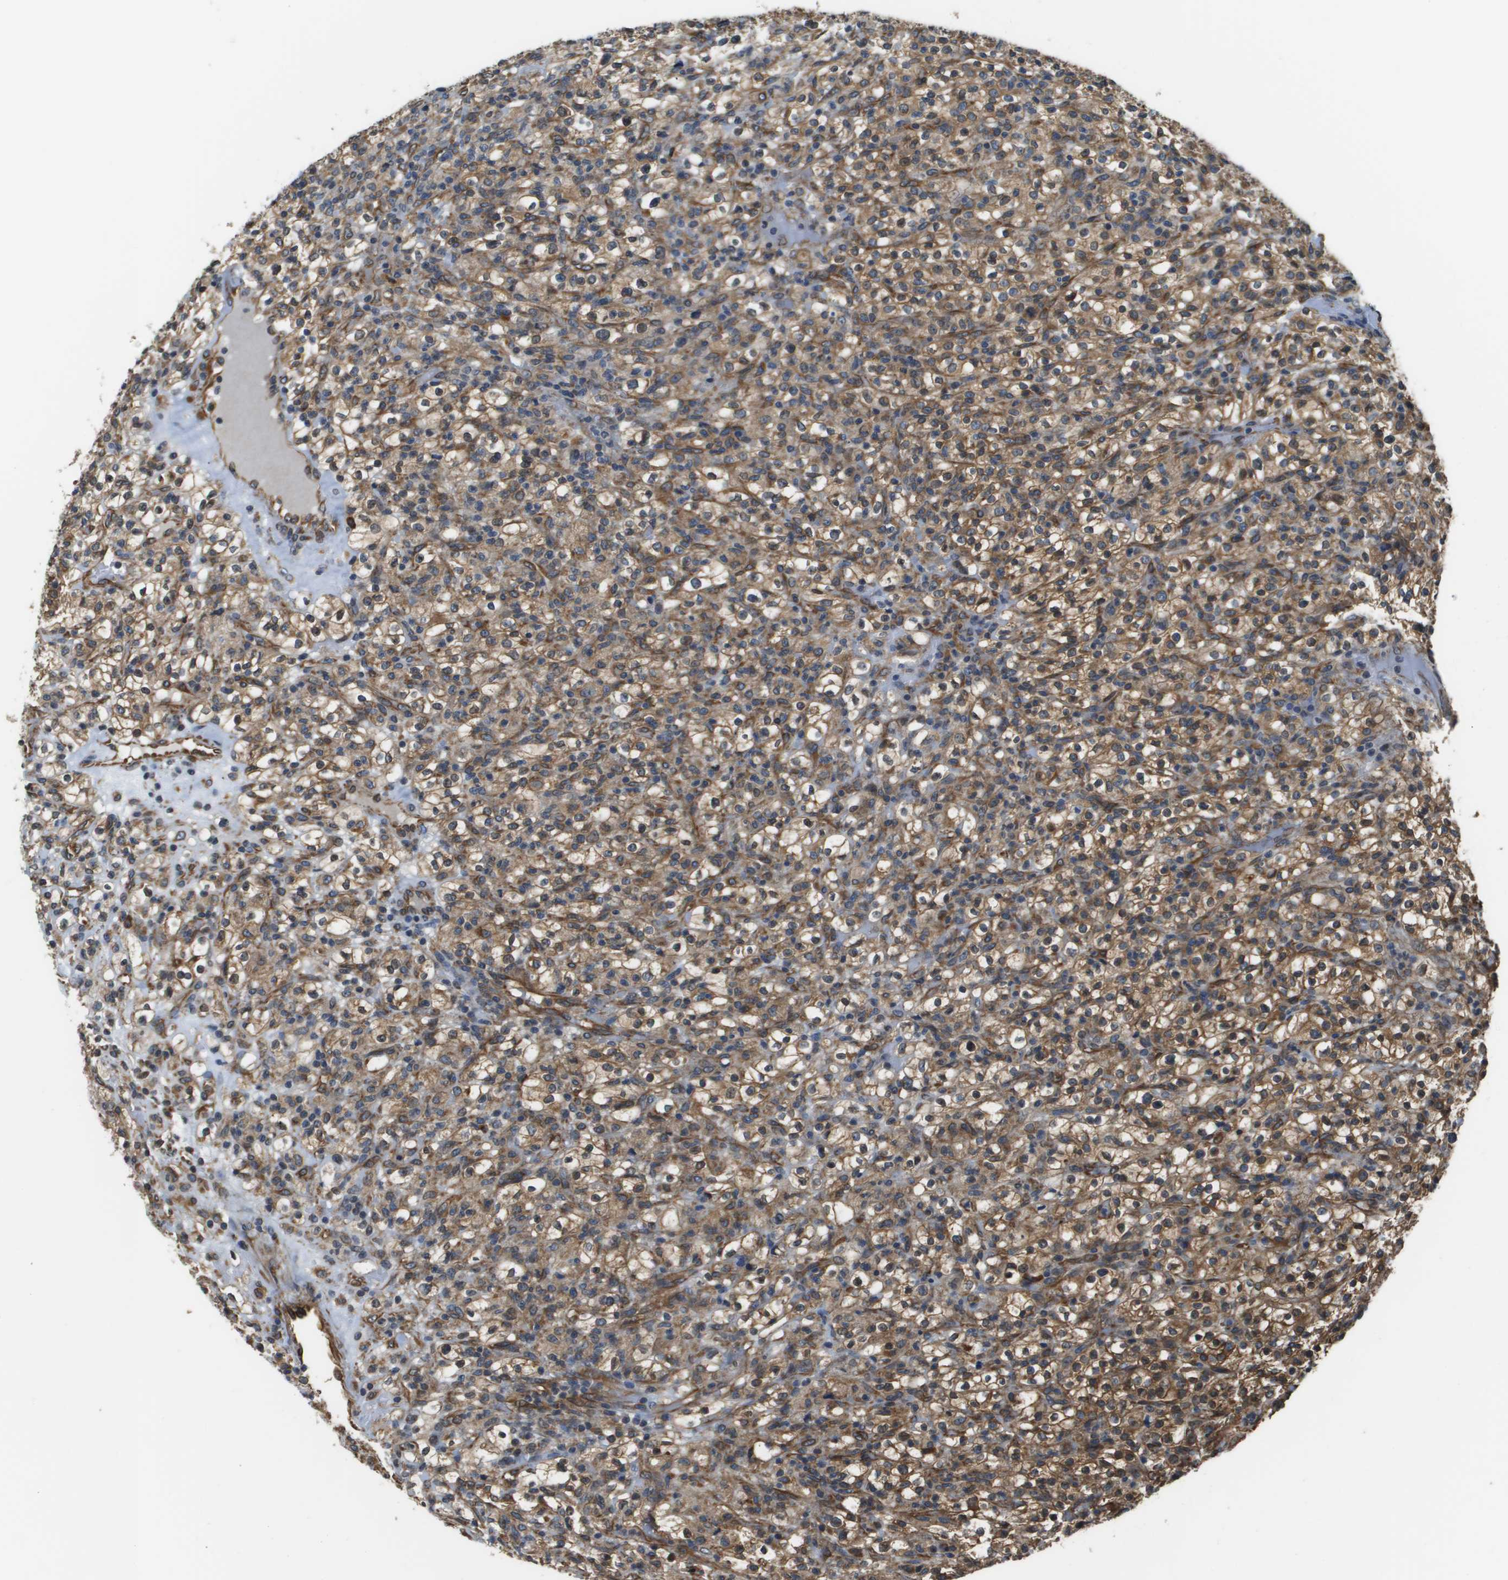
{"staining": {"intensity": "moderate", "quantity": ">75%", "location": "cytoplasmic/membranous"}, "tissue": "renal cancer", "cell_type": "Tumor cells", "image_type": "cancer", "snomed": [{"axis": "morphology", "description": "Normal tissue, NOS"}, {"axis": "morphology", "description": "Adenocarcinoma, NOS"}, {"axis": "topography", "description": "Kidney"}], "caption": "Moderate cytoplasmic/membranous positivity is appreciated in approximately >75% of tumor cells in renal cancer (adenocarcinoma).", "gene": "SEC62", "patient": {"sex": "female", "age": 72}}